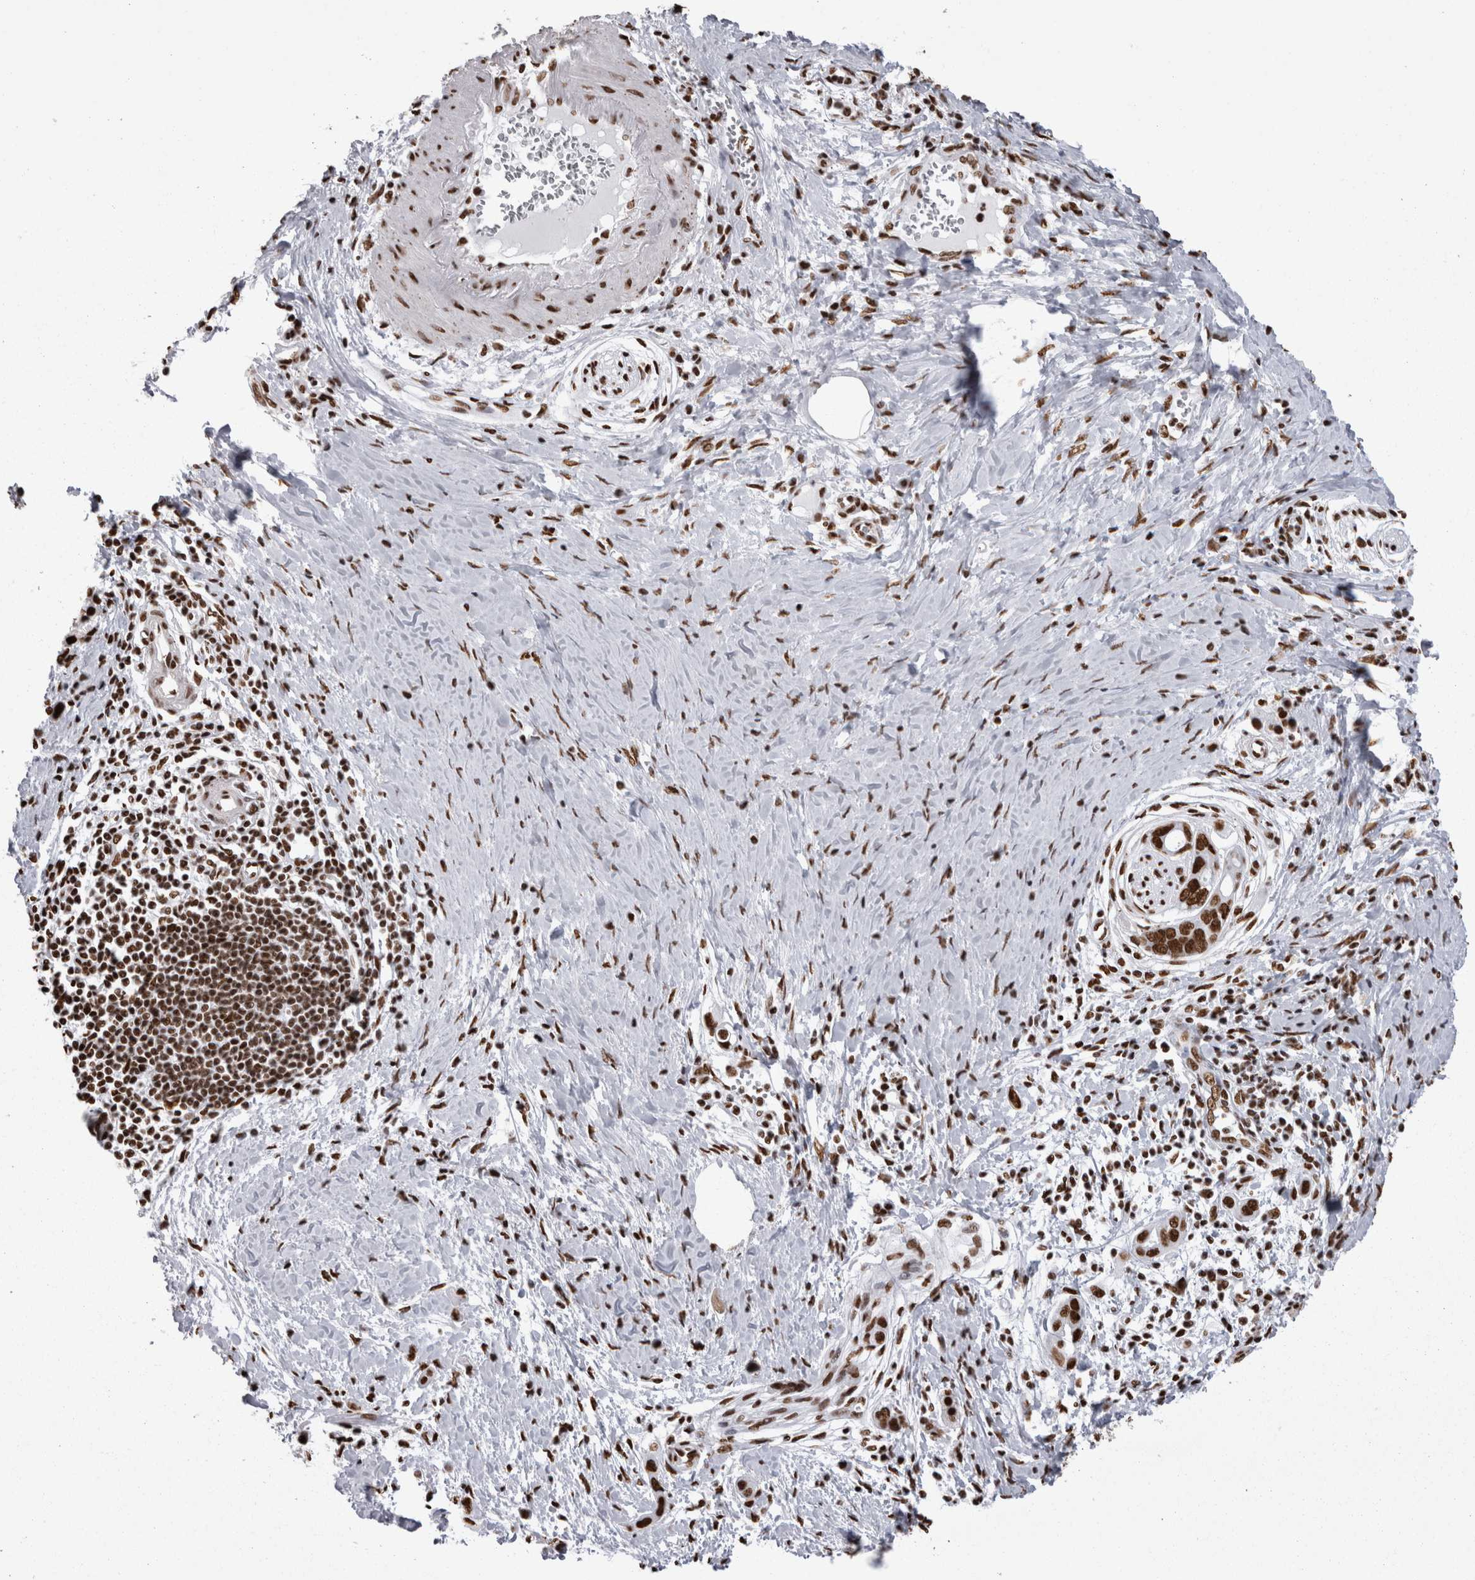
{"staining": {"intensity": "strong", "quantity": ">75%", "location": "nuclear"}, "tissue": "pancreatic cancer", "cell_type": "Tumor cells", "image_type": "cancer", "snomed": [{"axis": "morphology", "description": "Adenocarcinoma, NOS"}, {"axis": "topography", "description": "Pancreas"}], "caption": "Immunohistochemistry of pancreatic cancer demonstrates high levels of strong nuclear positivity in about >75% of tumor cells.", "gene": "HNRNPM", "patient": {"sex": "male", "age": 59}}